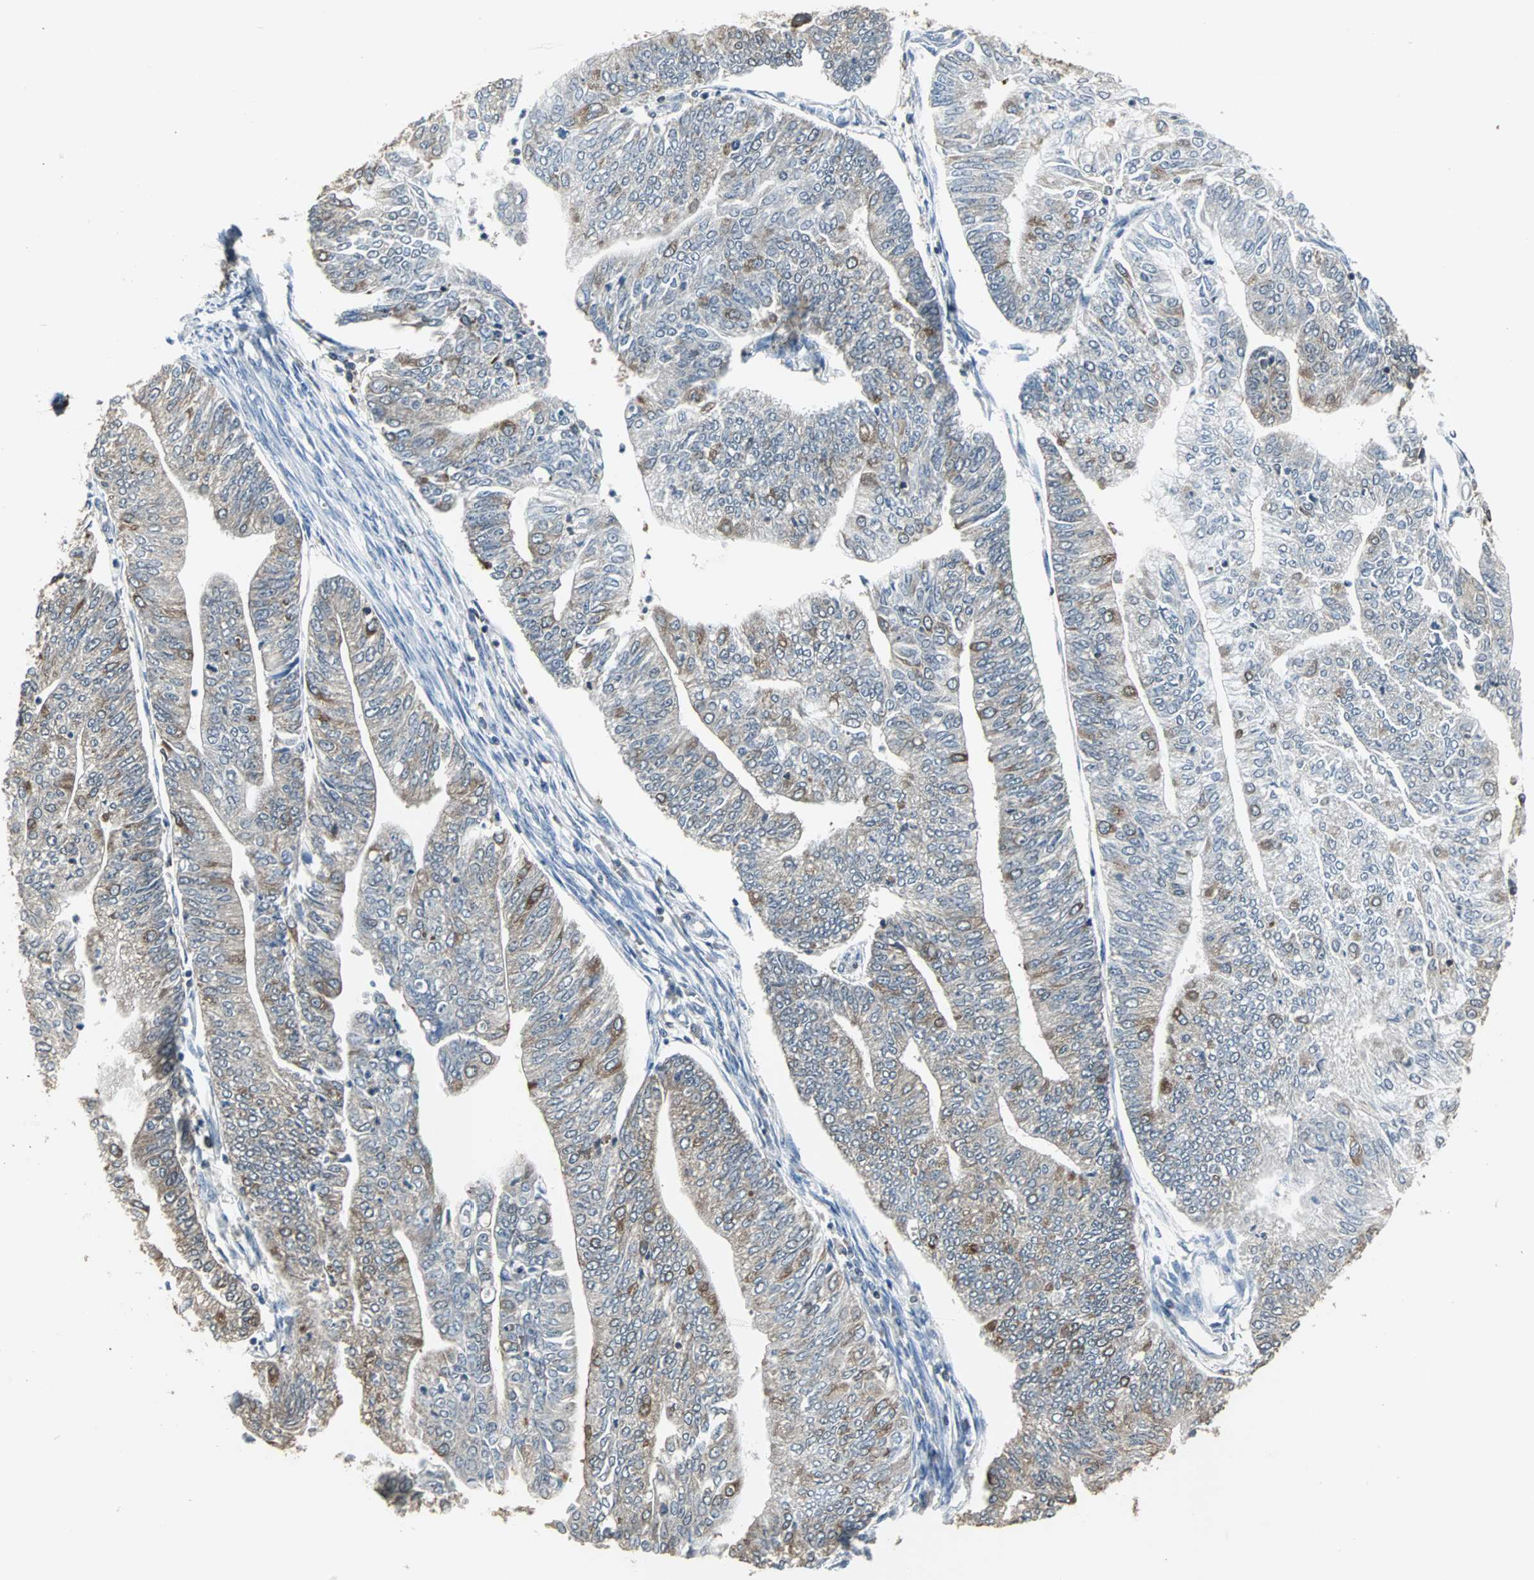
{"staining": {"intensity": "moderate", "quantity": "25%-75%", "location": "cytoplasmic/membranous"}, "tissue": "endometrial cancer", "cell_type": "Tumor cells", "image_type": "cancer", "snomed": [{"axis": "morphology", "description": "Adenocarcinoma, NOS"}, {"axis": "topography", "description": "Endometrium"}], "caption": "Endometrial cancer (adenocarcinoma) stained for a protein (brown) displays moderate cytoplasmic/membranous positive staining in approximately 25%-75% of tumor cells.", "gene": "LRRFIP1", "patient": {"sex": "female", "age": 59}}